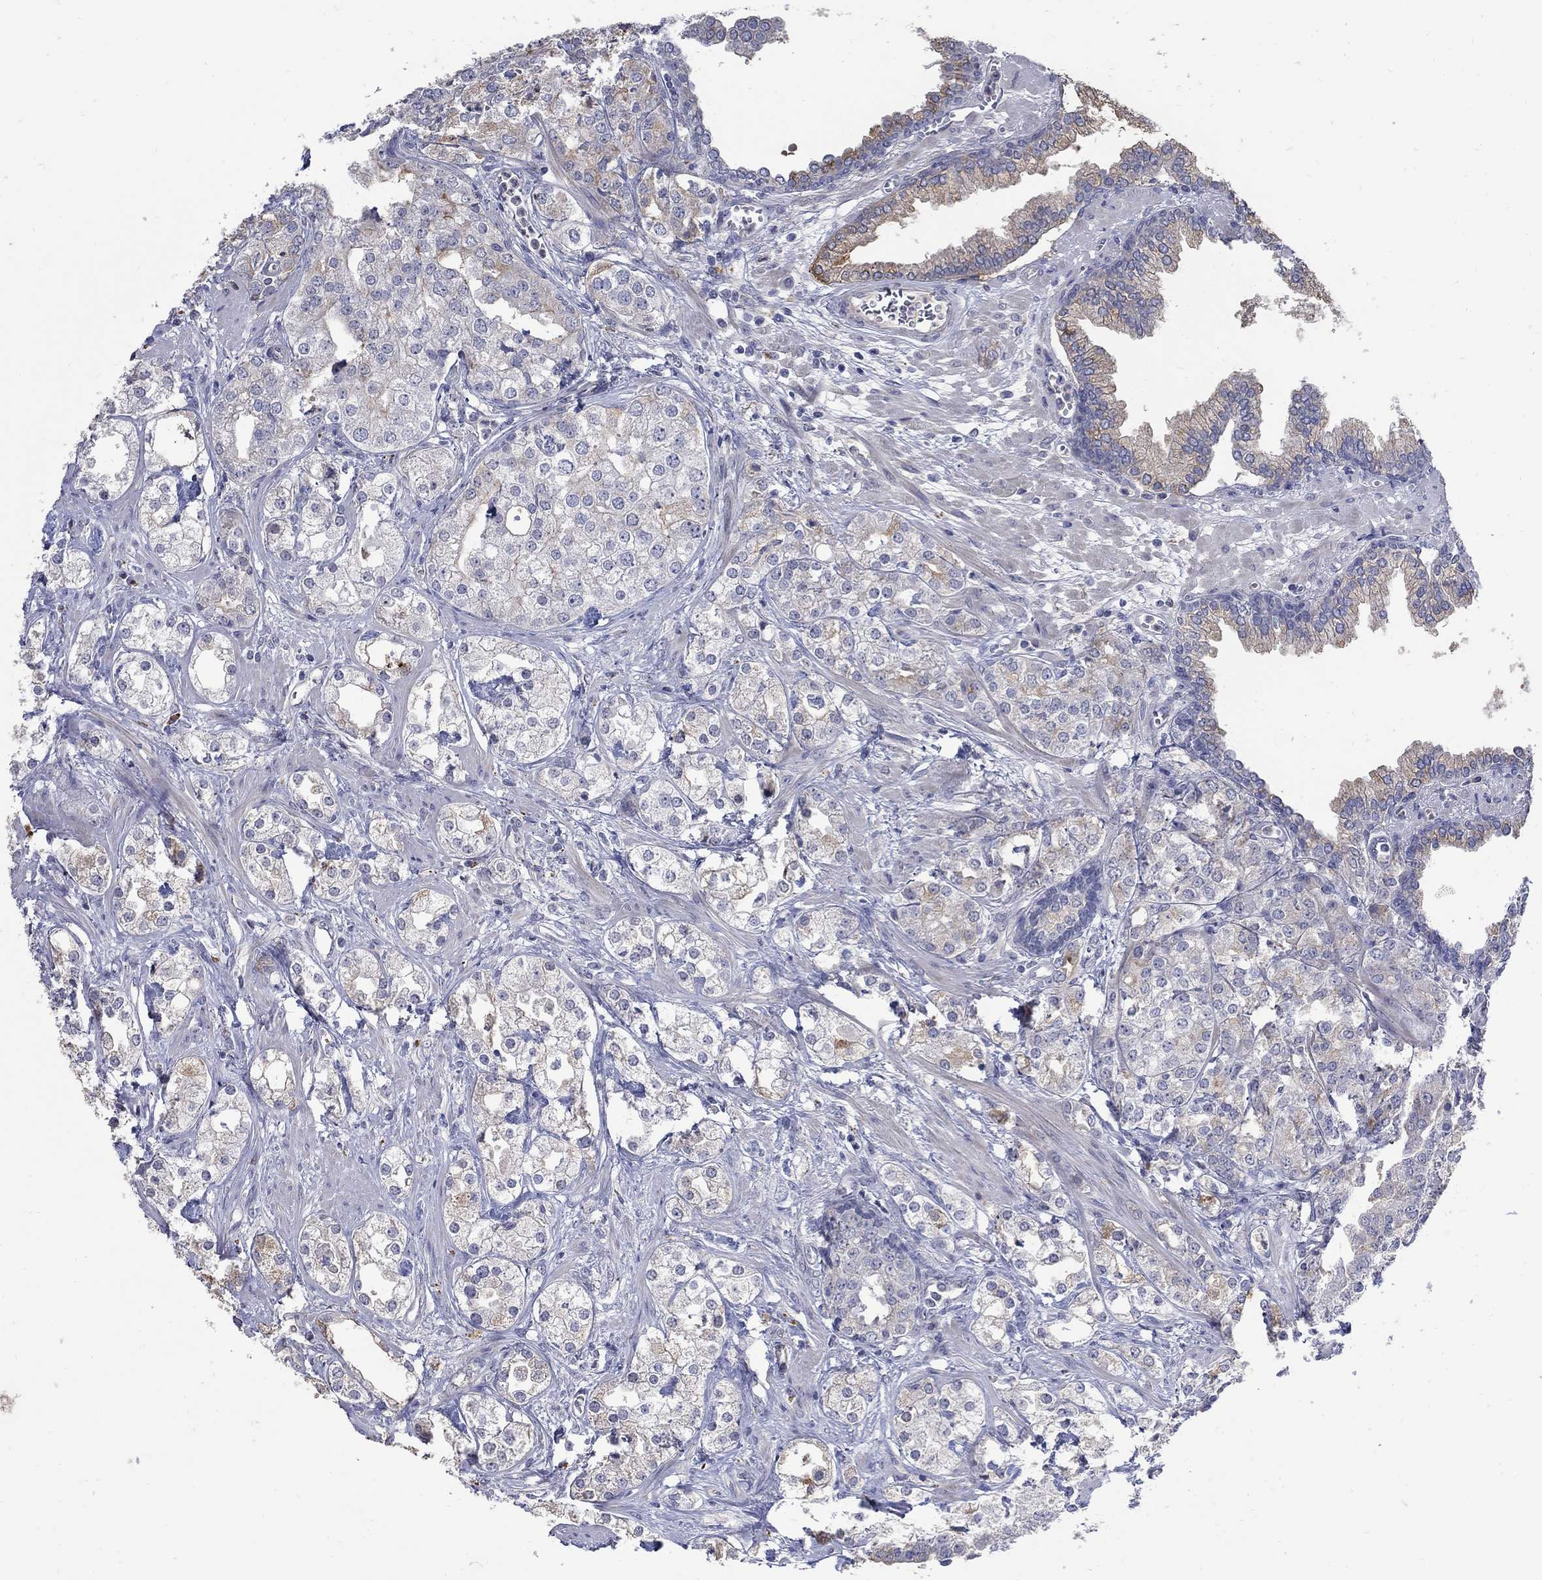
{"staining": {"intensity": "weak", "quantity": "<25%", "location": "cytoplasmic/membranous"}, "tissue": "prostate cancer", "cell_type": "Tumor cells", "image_type": "cancer", "snomed": [{"axis": "morphology", "description": "Adenocarcinoma, NOS"}, {"axis": "topography", "description": "Prostate and seminal vesicle, NOS"}, {"axis": "topography", "description": "Prostate"}], "caption": "A high-resolution photomicrograph shows immunohistochemistry staining of adenocarcinoma (prostate), which reveals no significant expression in tumor cells. (DAB IHC visualized using brightfield microscopy, high magnification).", "gene": "CETN1", "patient": {"sex": "male", "age": 62}}